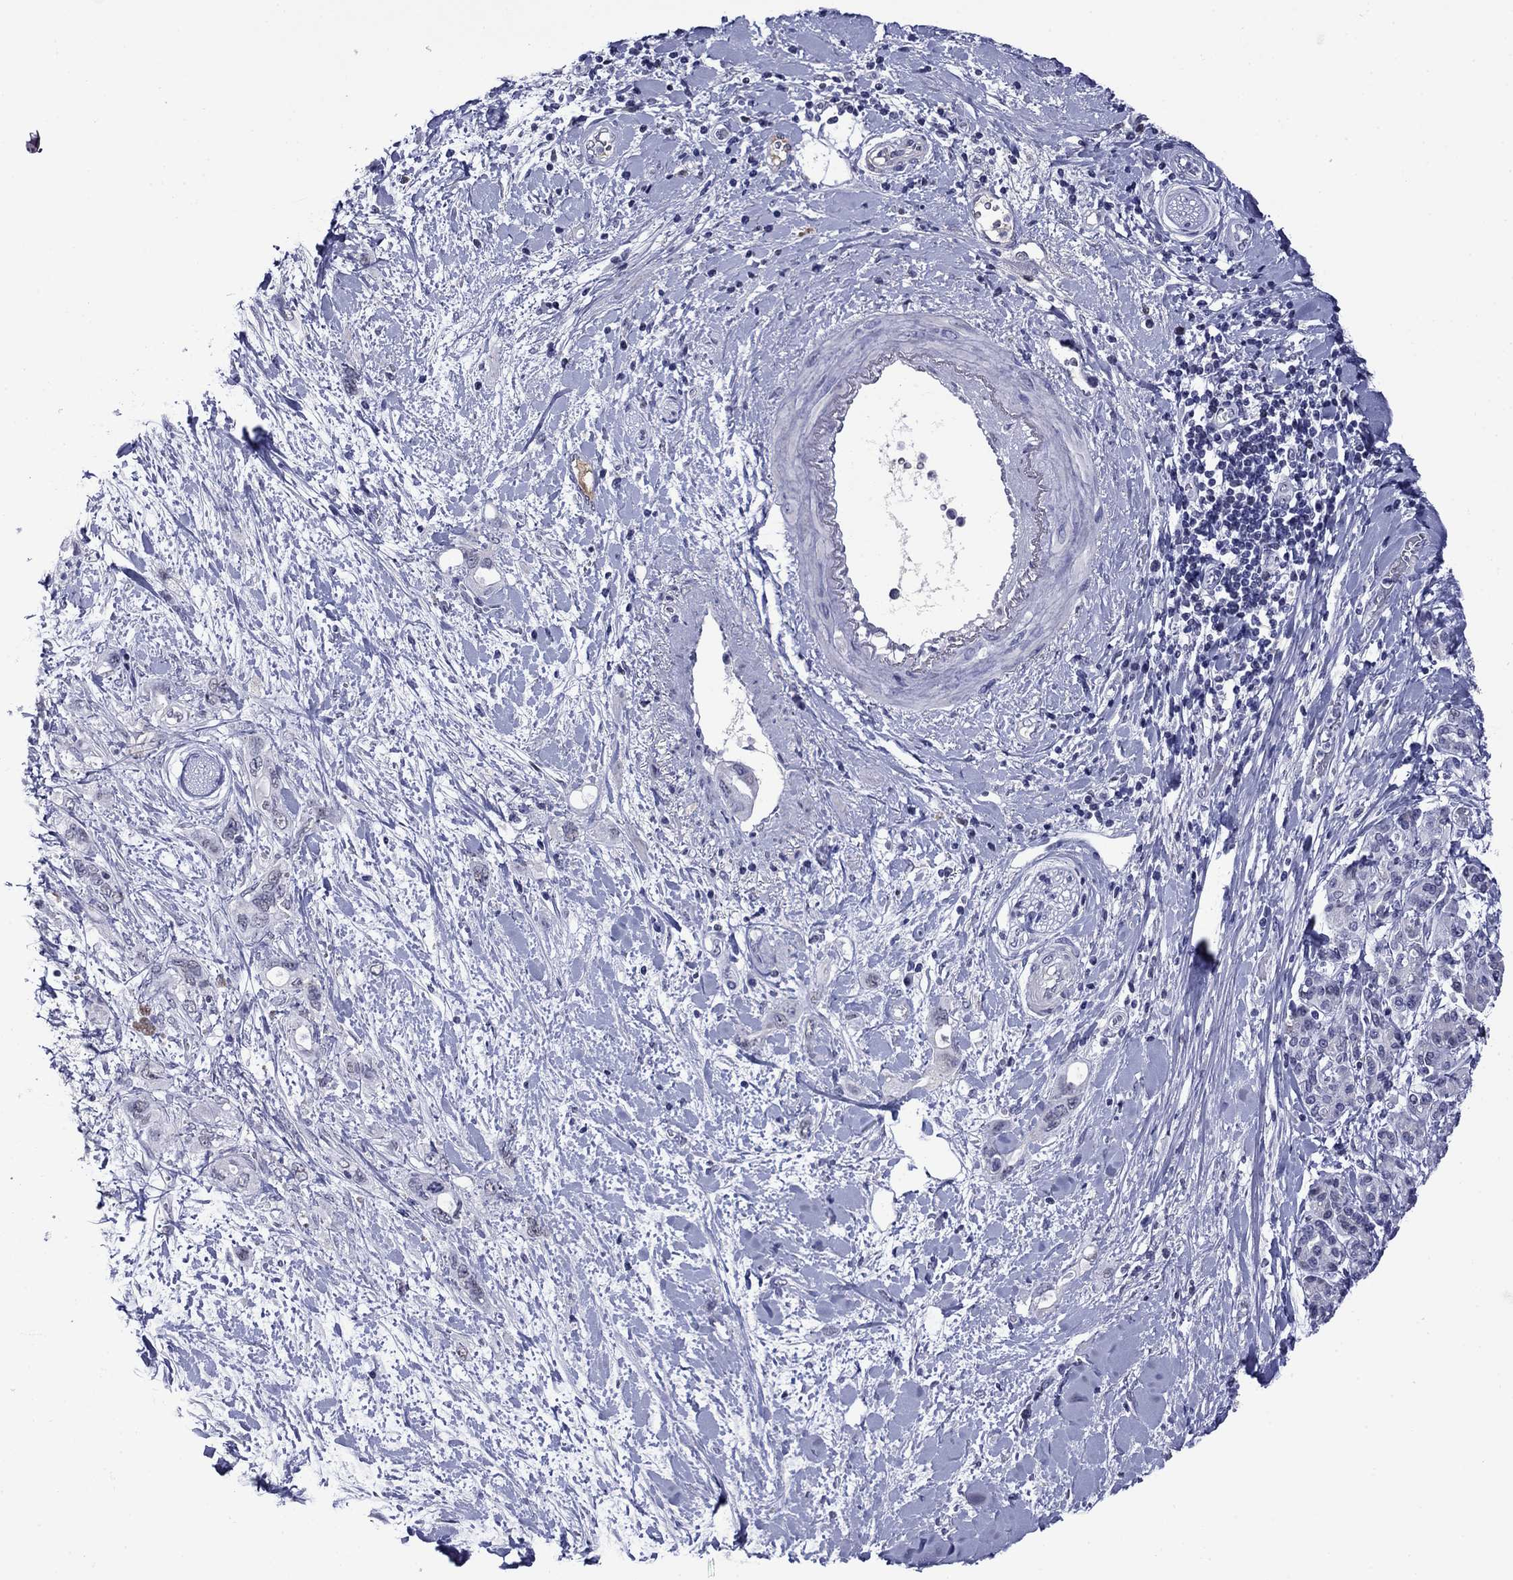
{"staining": {"intensity": "negative", "quantity": "none", "location": "none"}, "tissue": "pancreatic cancer", "cell_type": "Tumor cells", "image_type": "cancer", "snomed": [{"axis": "morphology", "description": "Adenocarcinoma, NOS"}, {"axis": "topography", "description": "Pancreas"}], "caption": "Immunohistochemistry image of neoplastic tissue: adenocarcinoma (pancreatic) stained with DAB (3,3'-diaminobenzidine) displays no significant protein expression in tumor cells. The staining is performed using DAB brown chromogen with nuclei counter-stained in using hematoxylin.", "gene": "APOA2", "patient": {"sex": "female", "age": 56}}